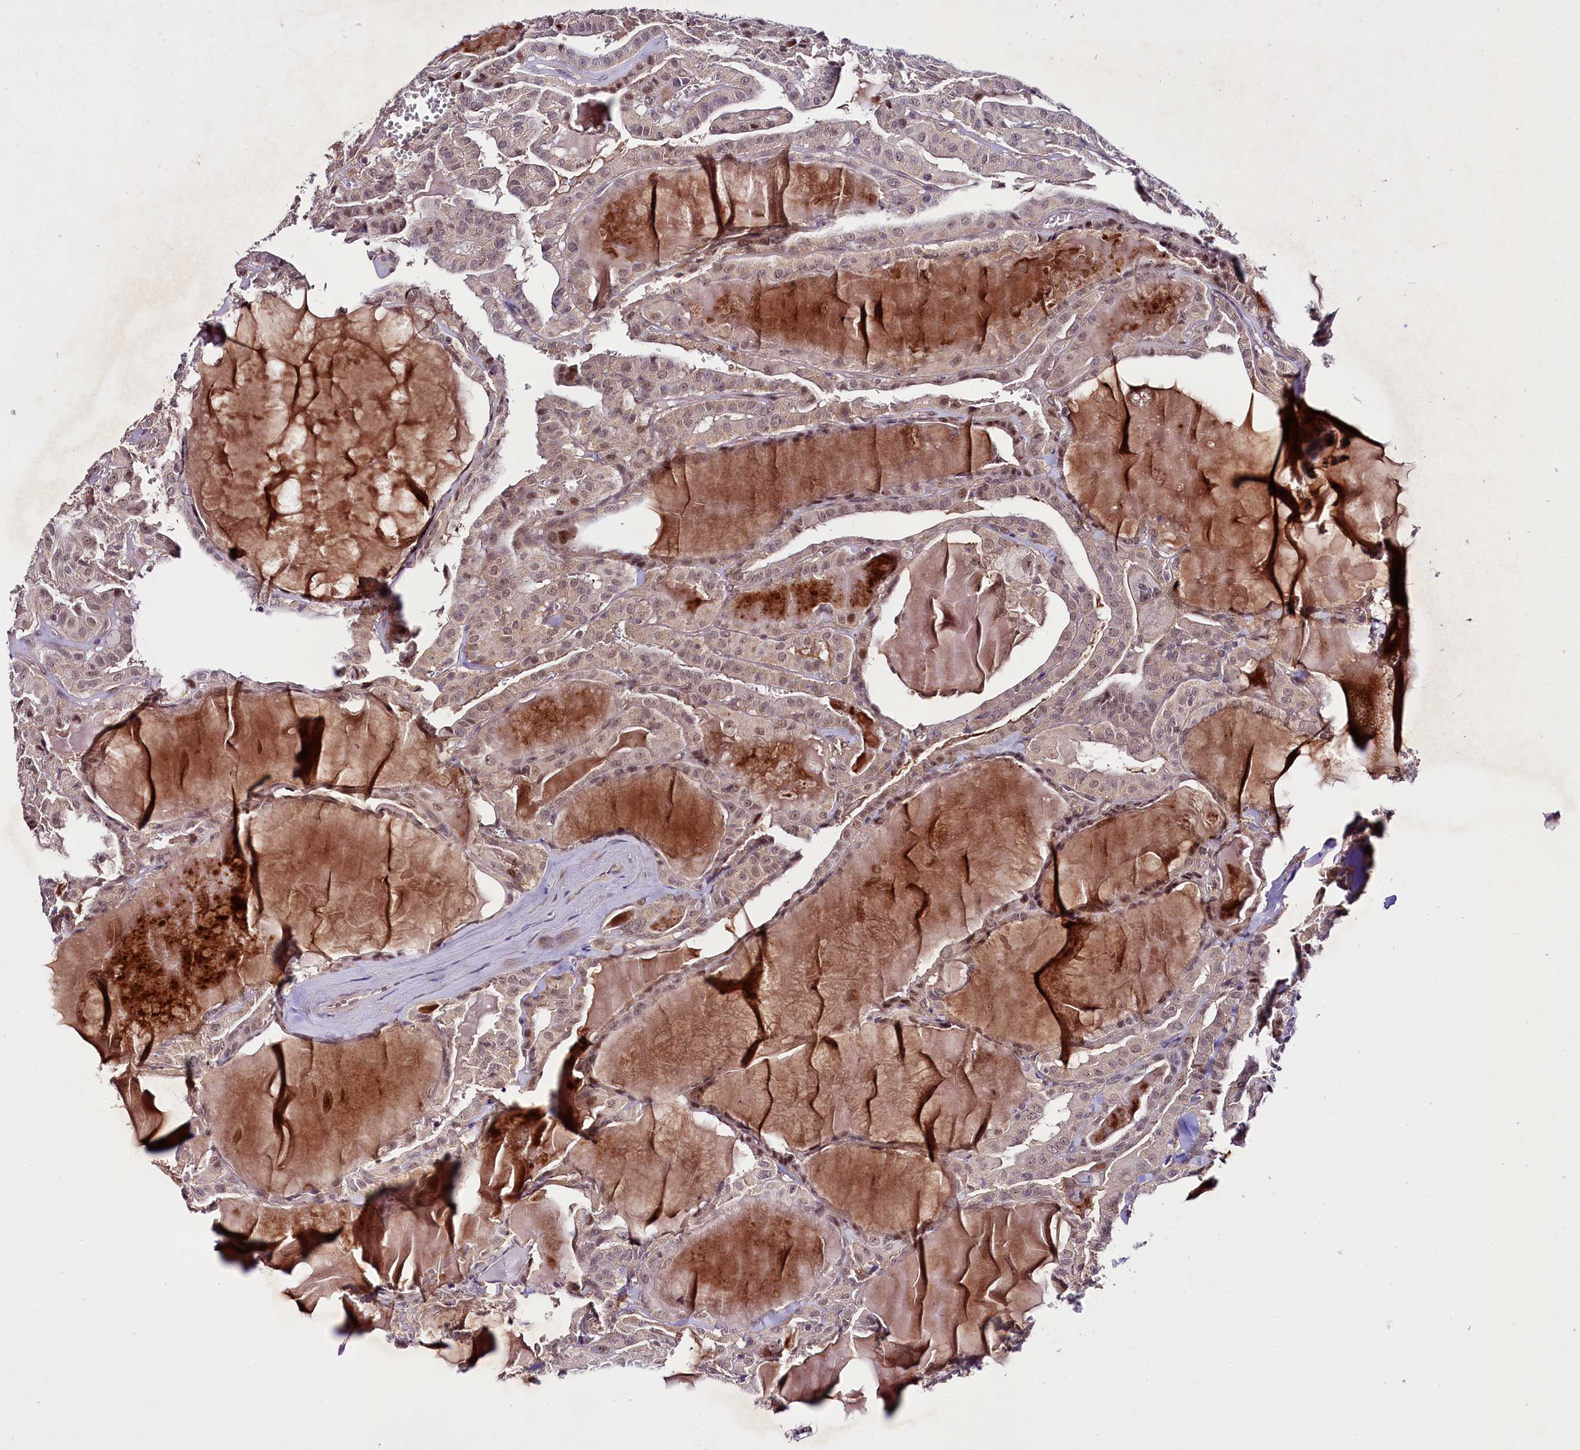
{"staining": {"intensity": "moderate", "quantity": "<25%", "location": "nuclear"}, "tissue": "thyroid cancer", "cell_type": "Tumor cells", "image_type": "cancer", "snomed": [{"axis": "morphology", "description": "Papillary adenocarcinoma, NOS"}, {"axis": "topography", "description": "Thyroid gland"}], "caption": "Immunohistochemical staining of human thyroid cancer (papillary adenocarcinoma) shows low levels of moderate nuclear expression in approximately <25% of tumor cells.", "gene": "PHLDB1", "patient": {"sex": "male", "age": 52}}